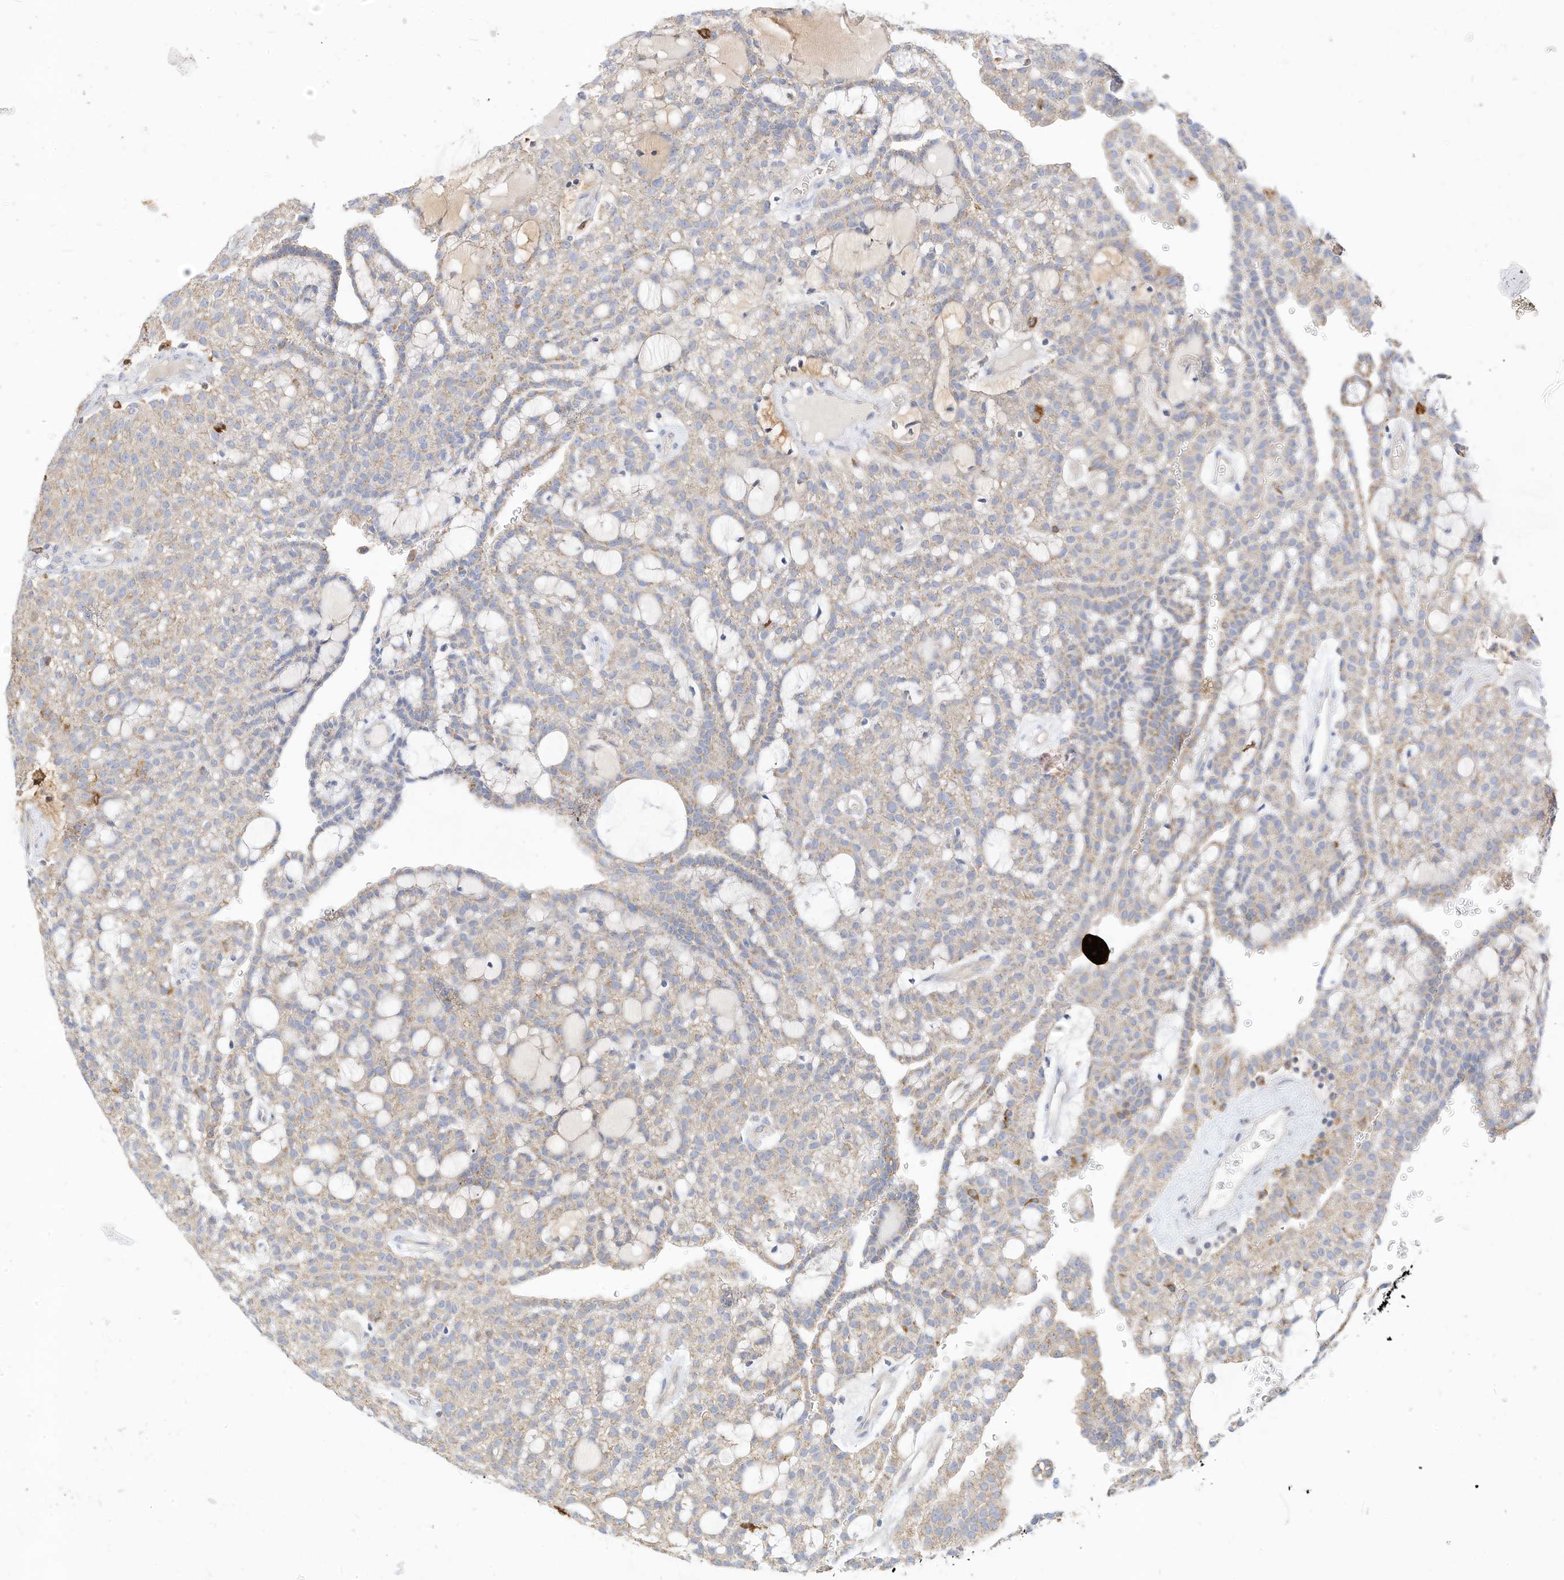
{"staining": {"intensity": "weak", "quantity": "25%-75%", "location": "cytoplasmic/membranous"}, "tissue": "renal cancer", "cell_type": "Tumor cells", "image_type": "cancer", "snomed": [{"axis": "morphology", "description": "Adenocarcinoma, NOS"}, {"axis": "topography", "description": "Kidney"}], "caption": "Renal cancer (adenocarcinoma) stained with DAB immunohistochemistry (IHC) demonstrates low levels of weak cytoplasmic/membranous expression in approximately 25%-75% of tumor cells.", "gene": "RHOH", "patient": {"sex": "male", "age": 63}}